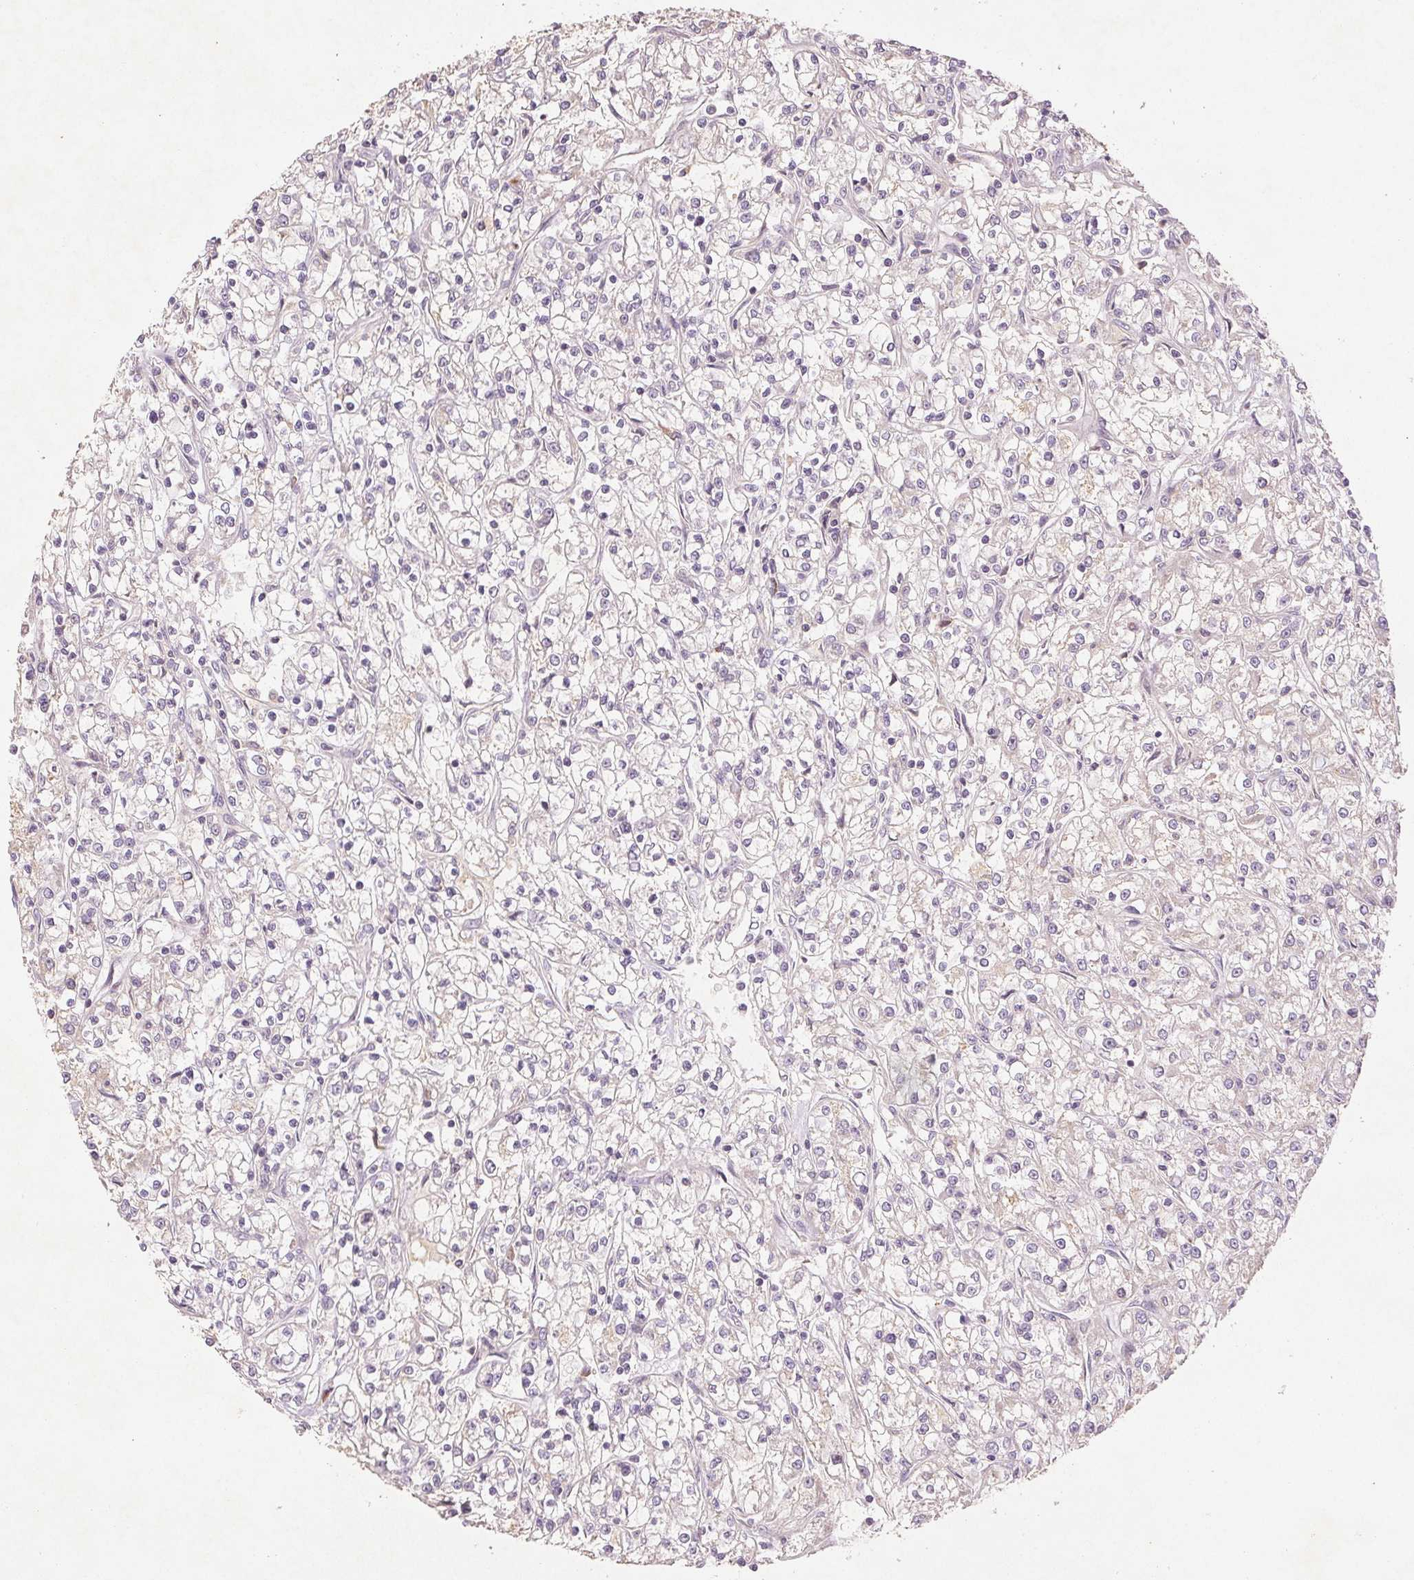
{"staining": {"intensity": "negative", "quantity": "none", "location": "none"}, "tissue": "renal cancer", "cell_type": "Tumor cells", "image_type": "cancer", "snomed": [{"axis": "morphology", "description": "Adenocarcinoma, NOS"}, {"axis": "topography", "description": "Kidney"}], "caption": "This is a micrograph of immunohistochemistry staining of renal cancer, which shows no expression in tumor cells. (DAB immunohistochemistry (IHC) visualized using brightfield microscopy, high magnification).", "gene": "YIF1B", "patient": {"sex": "female", "age": 59}}